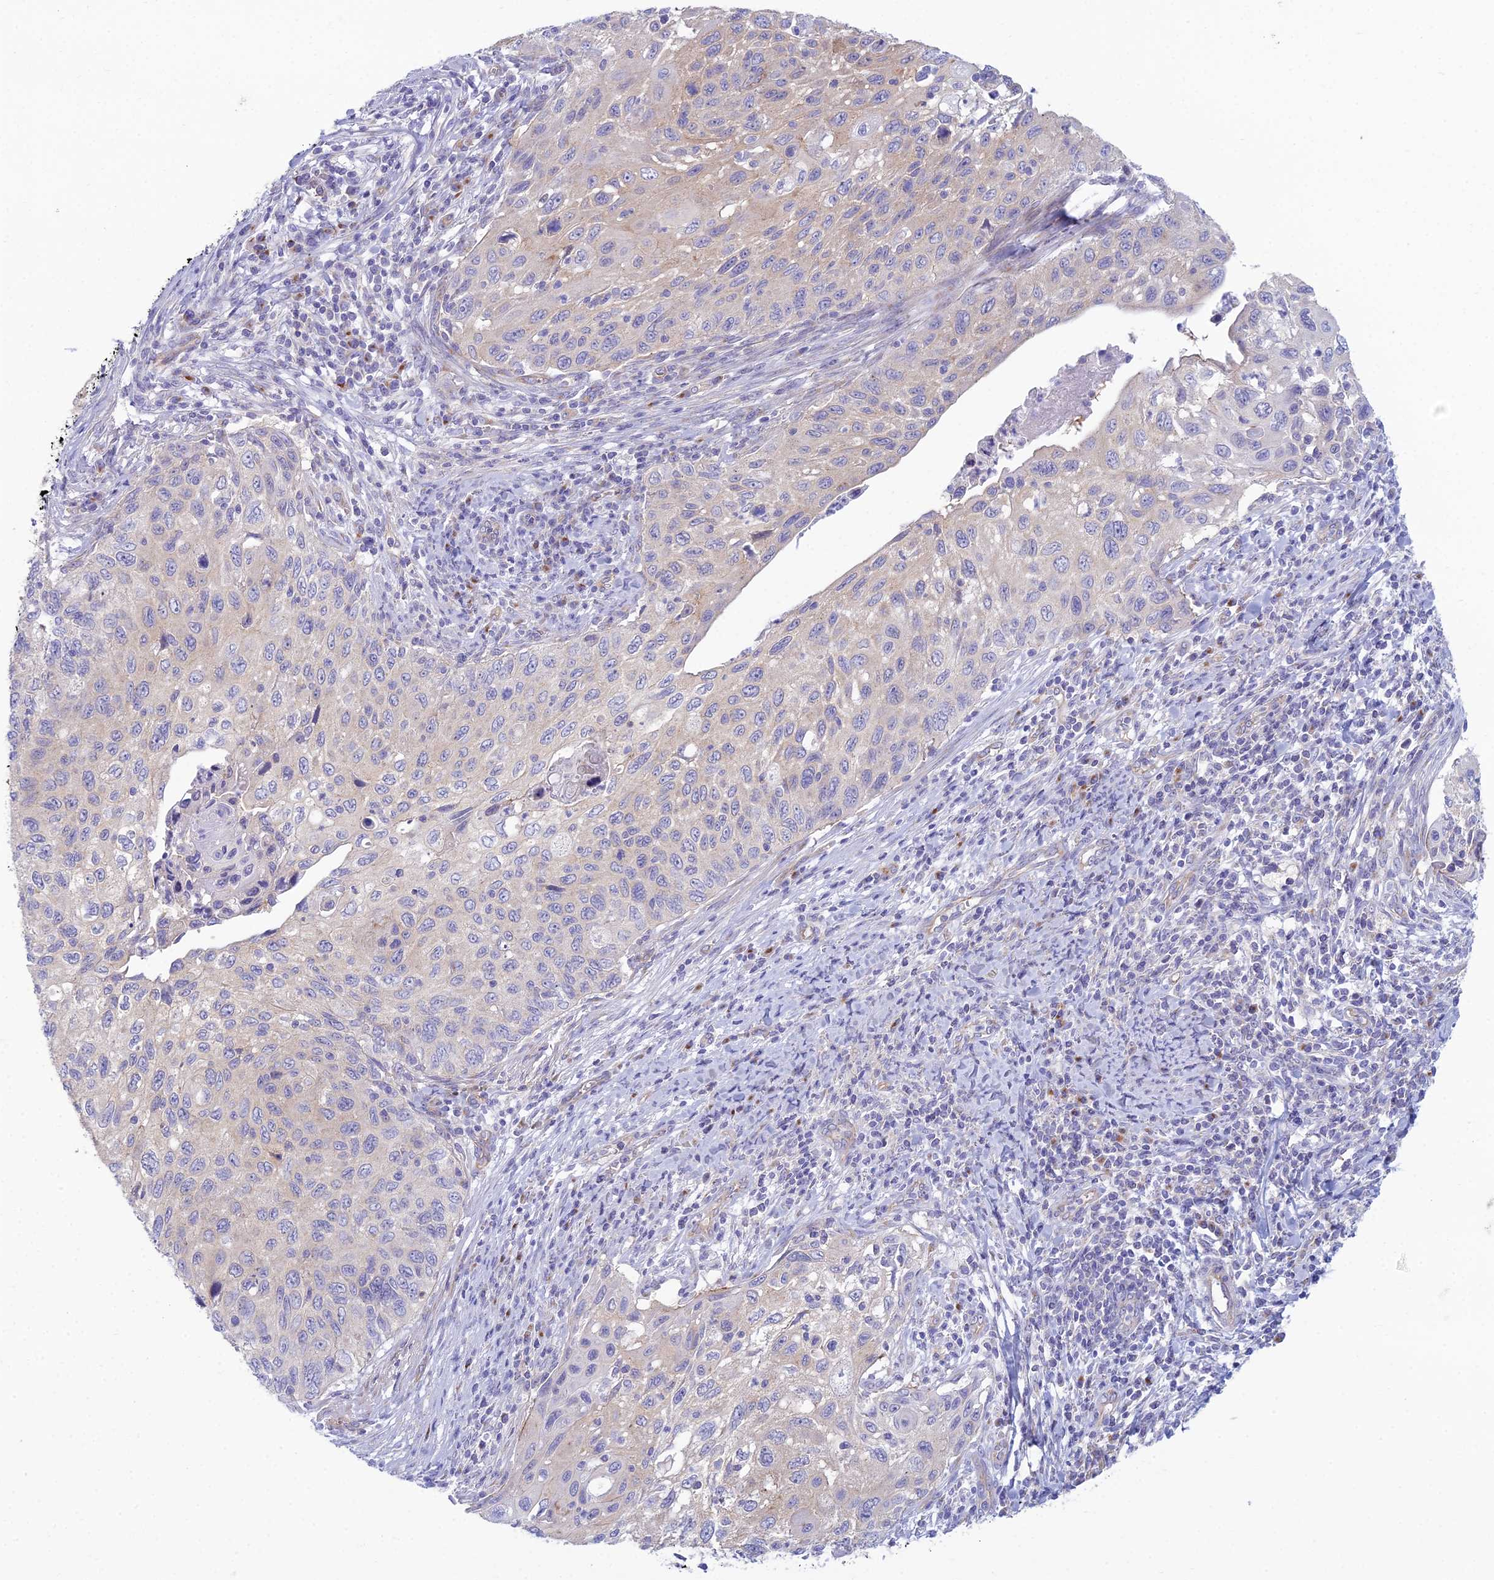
{"staining": {"intensity": "weak", "quantity": "<25%", "location": "cytoplasmic/membranous"}, "tissue": "cervical cancer", "cell_type": "Tumor cells", "image_type": "cancer", "snomed": [{"axis": "morphology", "description": "Squamous cell carcinoma, NOS"}, {"axis": "topography", "description": "Cervix"}], "caption": "Immunohistochemistry (IHC) micrograph of neoplastic tissue: cervical cancer stained with DAB (3,3'-diaminobenzidine) exhibits no significant protein expression in tumor cells. (IHC, brightfield microscopy, high magnification).", "gene": "ZNF564", "patient": {"sex": "female", "age": 70}}